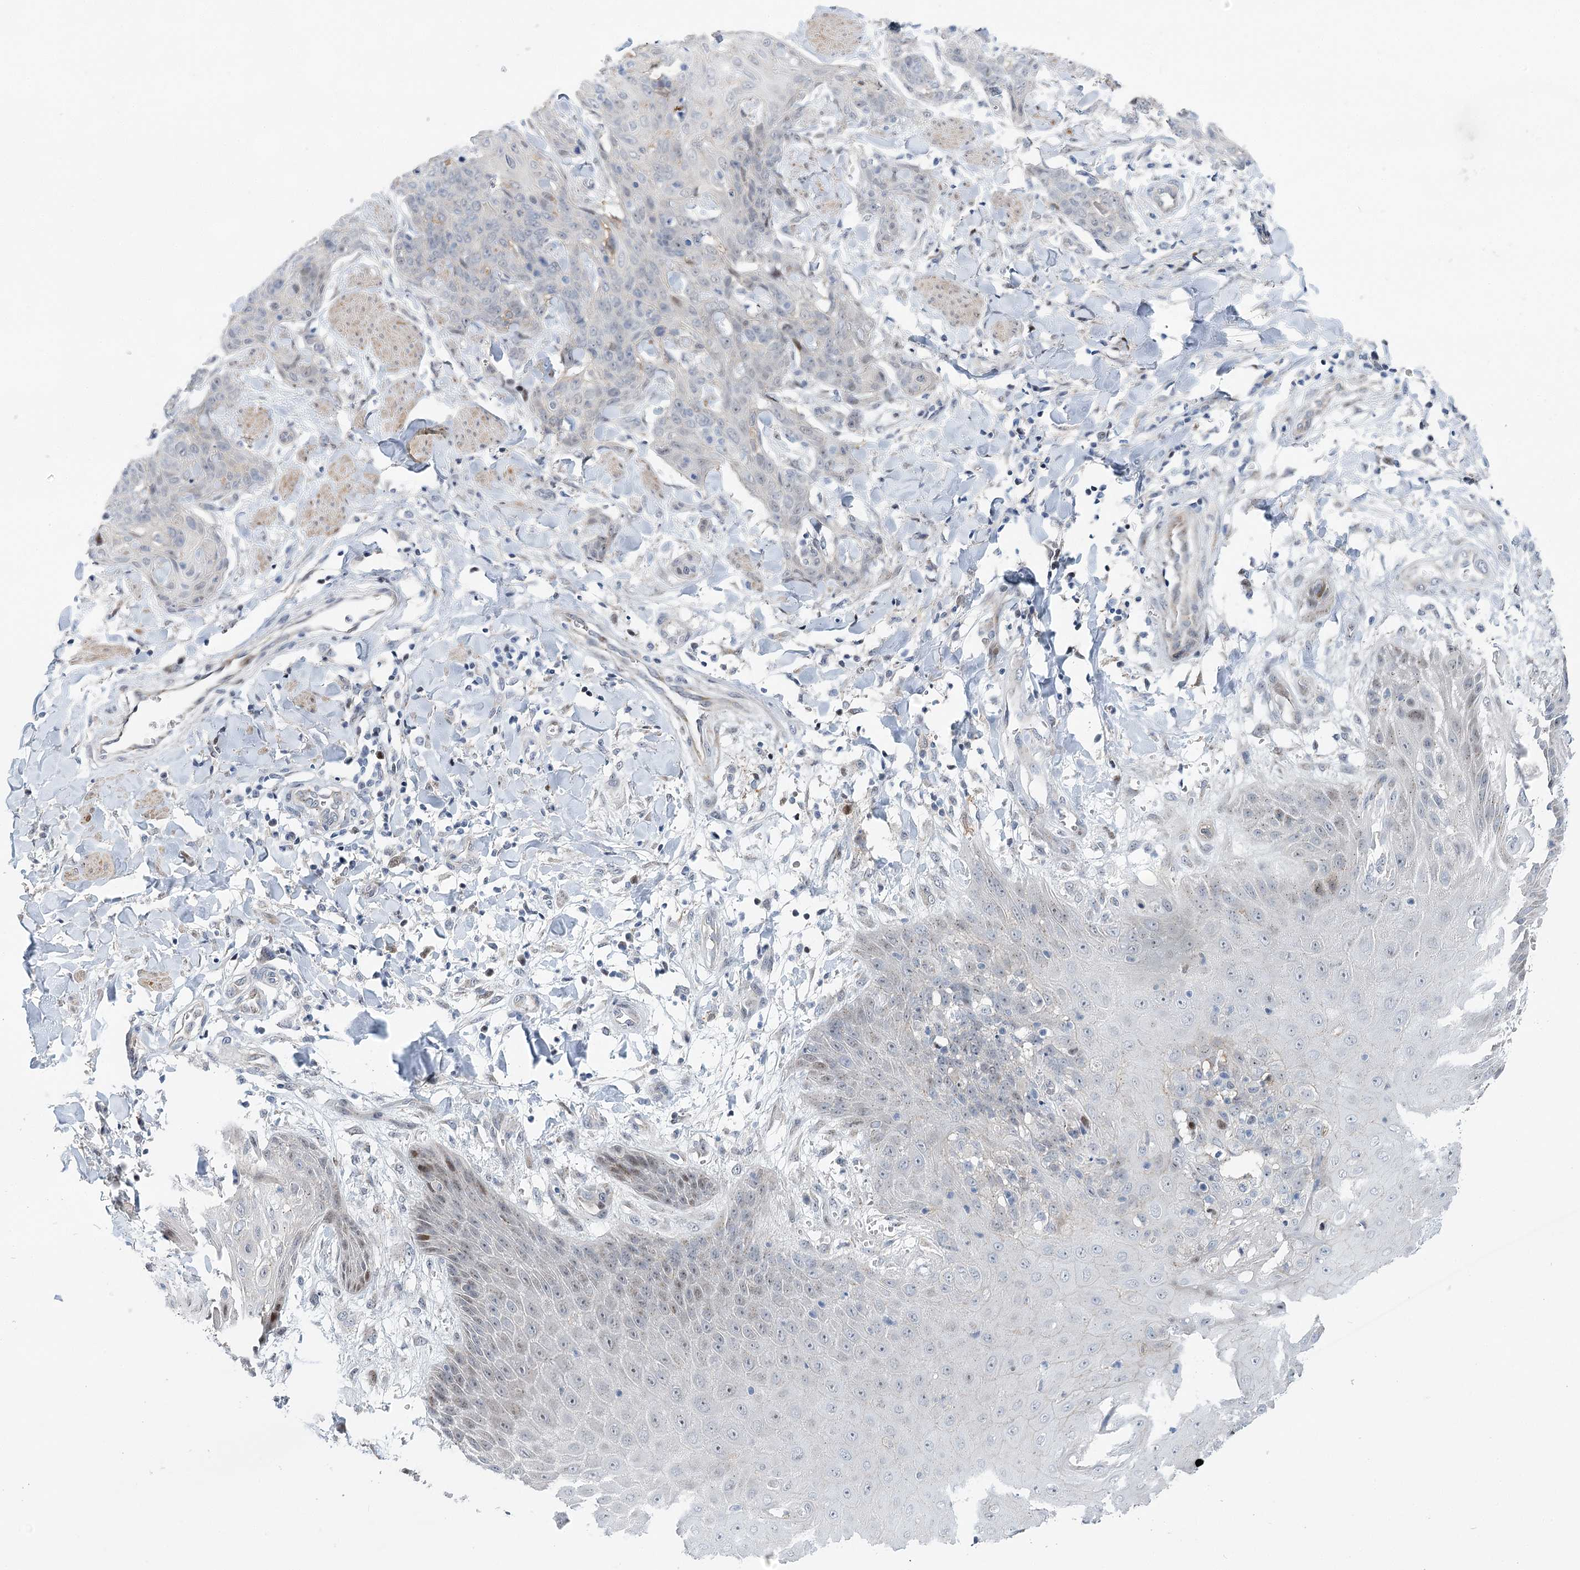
{"staining": {"intensity": "weak", "quantity": "<25%", "location": "nuclear"}, "tissue": "skin cancer", "cell_type": "Tumor cells", "image_type": "cancer", "snomed": [{"axis": "morphology", "description": "Squamous cell carcinoma, NOS"}, {"axis": "topography", "description": "Skin"}, {"axis": "topography", "description": "Vulva"}], "caption": "DAB (3,3'-diaminobenzidine) immunohistochemical staining of skin cancer reveals no significant expression in tumor cells.", "gene": "CAMTA1", "patient": {"sex": "female", "age": 85}}